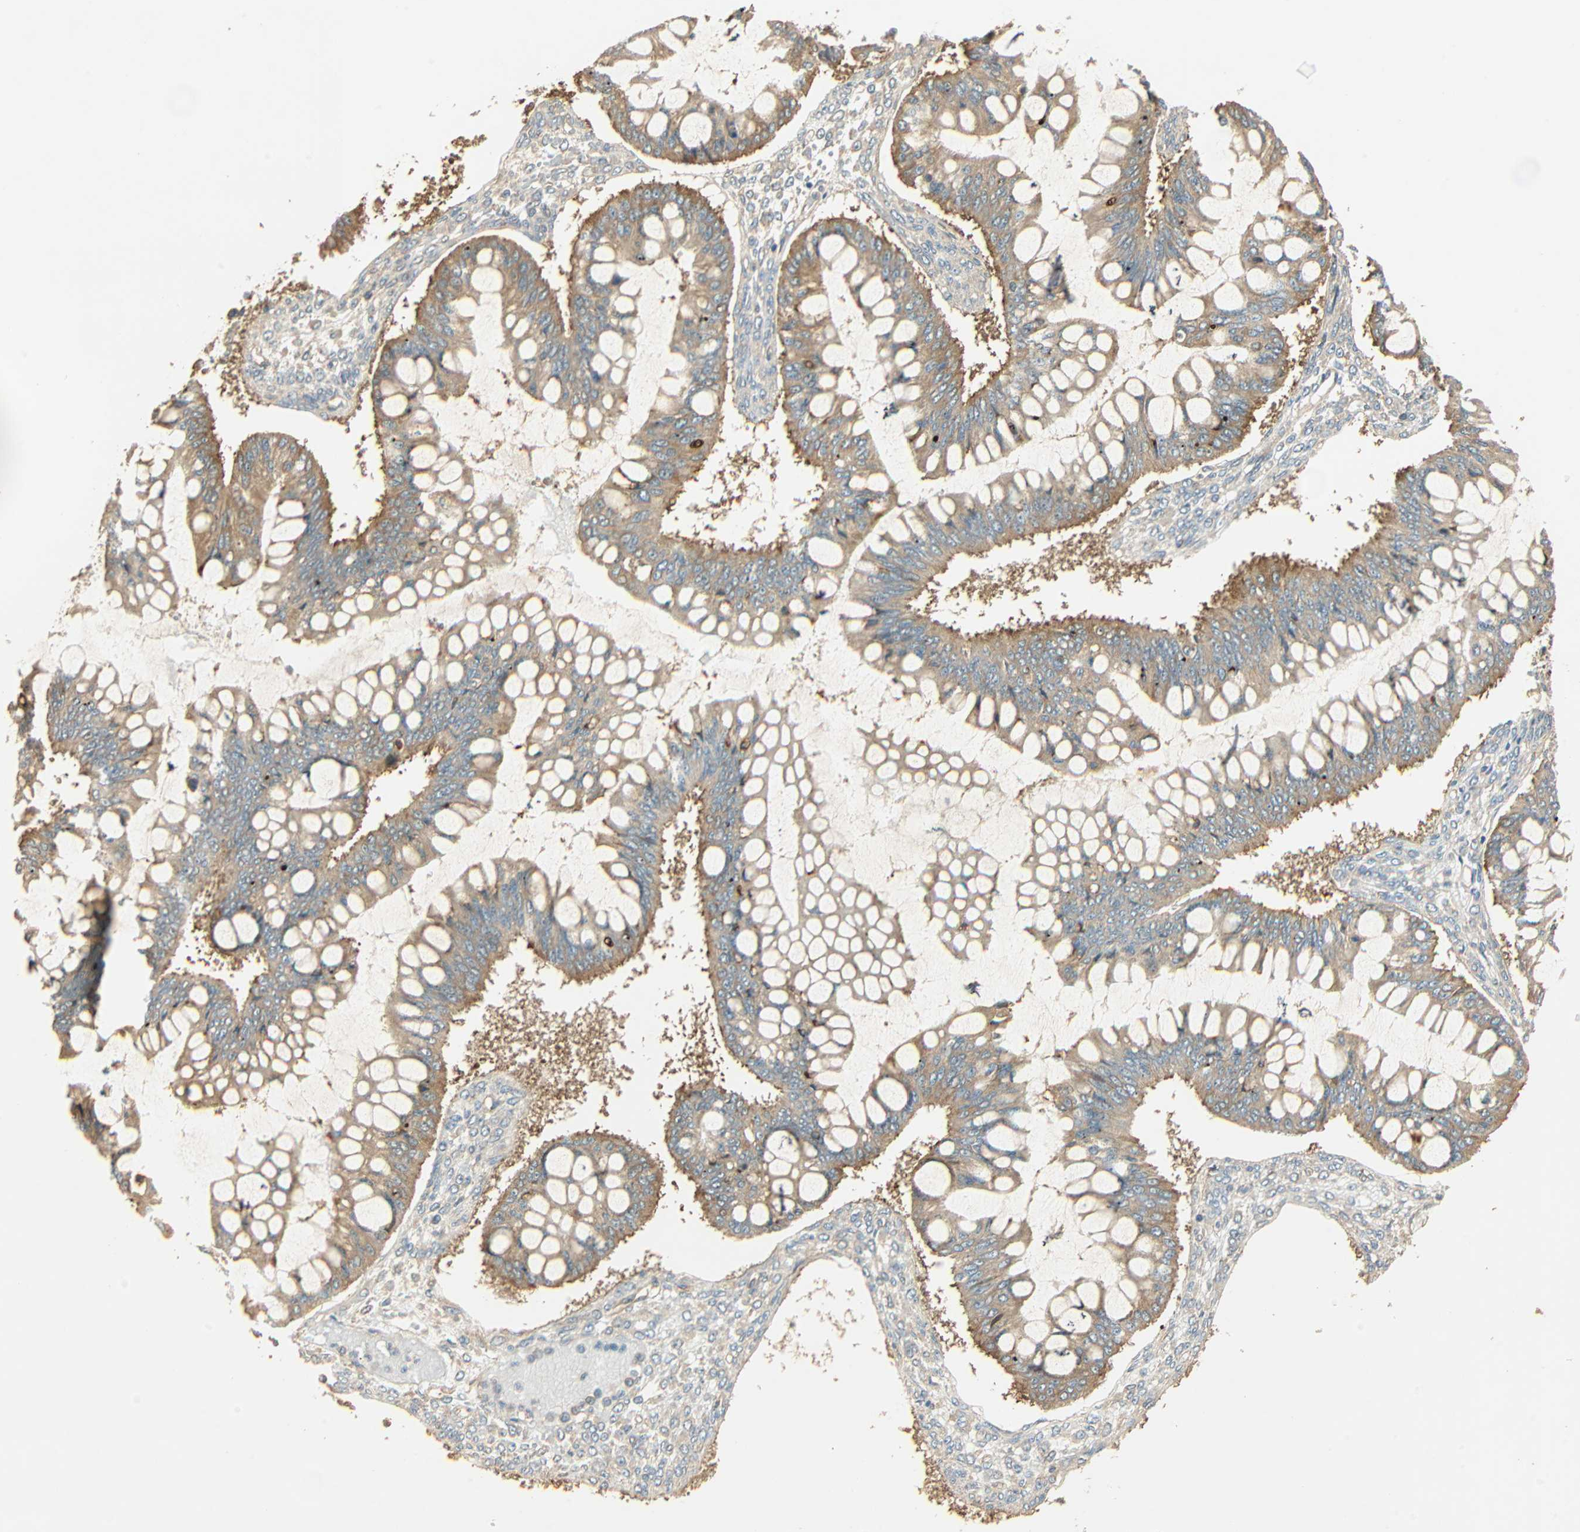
{"staining": {"intensity": "weak", "quantity": ">75%", "location": "cytoplasmic/membranous"}, "tissue": "ovarian cancer", "cell_type": "Tumor cells", "image_type": "cancer", "snomed": [{"axis": "morphology", "description": "Cystadenocarcinoma, mucinous, NOS"}, {"axis": "topography", "description": "Ovary"}], "caption": "Ovarian cancer (mucinous cystadenocarcinoma) stained with a protein marker exhibits weak staining in tumor cells.", "gene": "GALK1", "patient": {"sex": "female", "age": 73}}